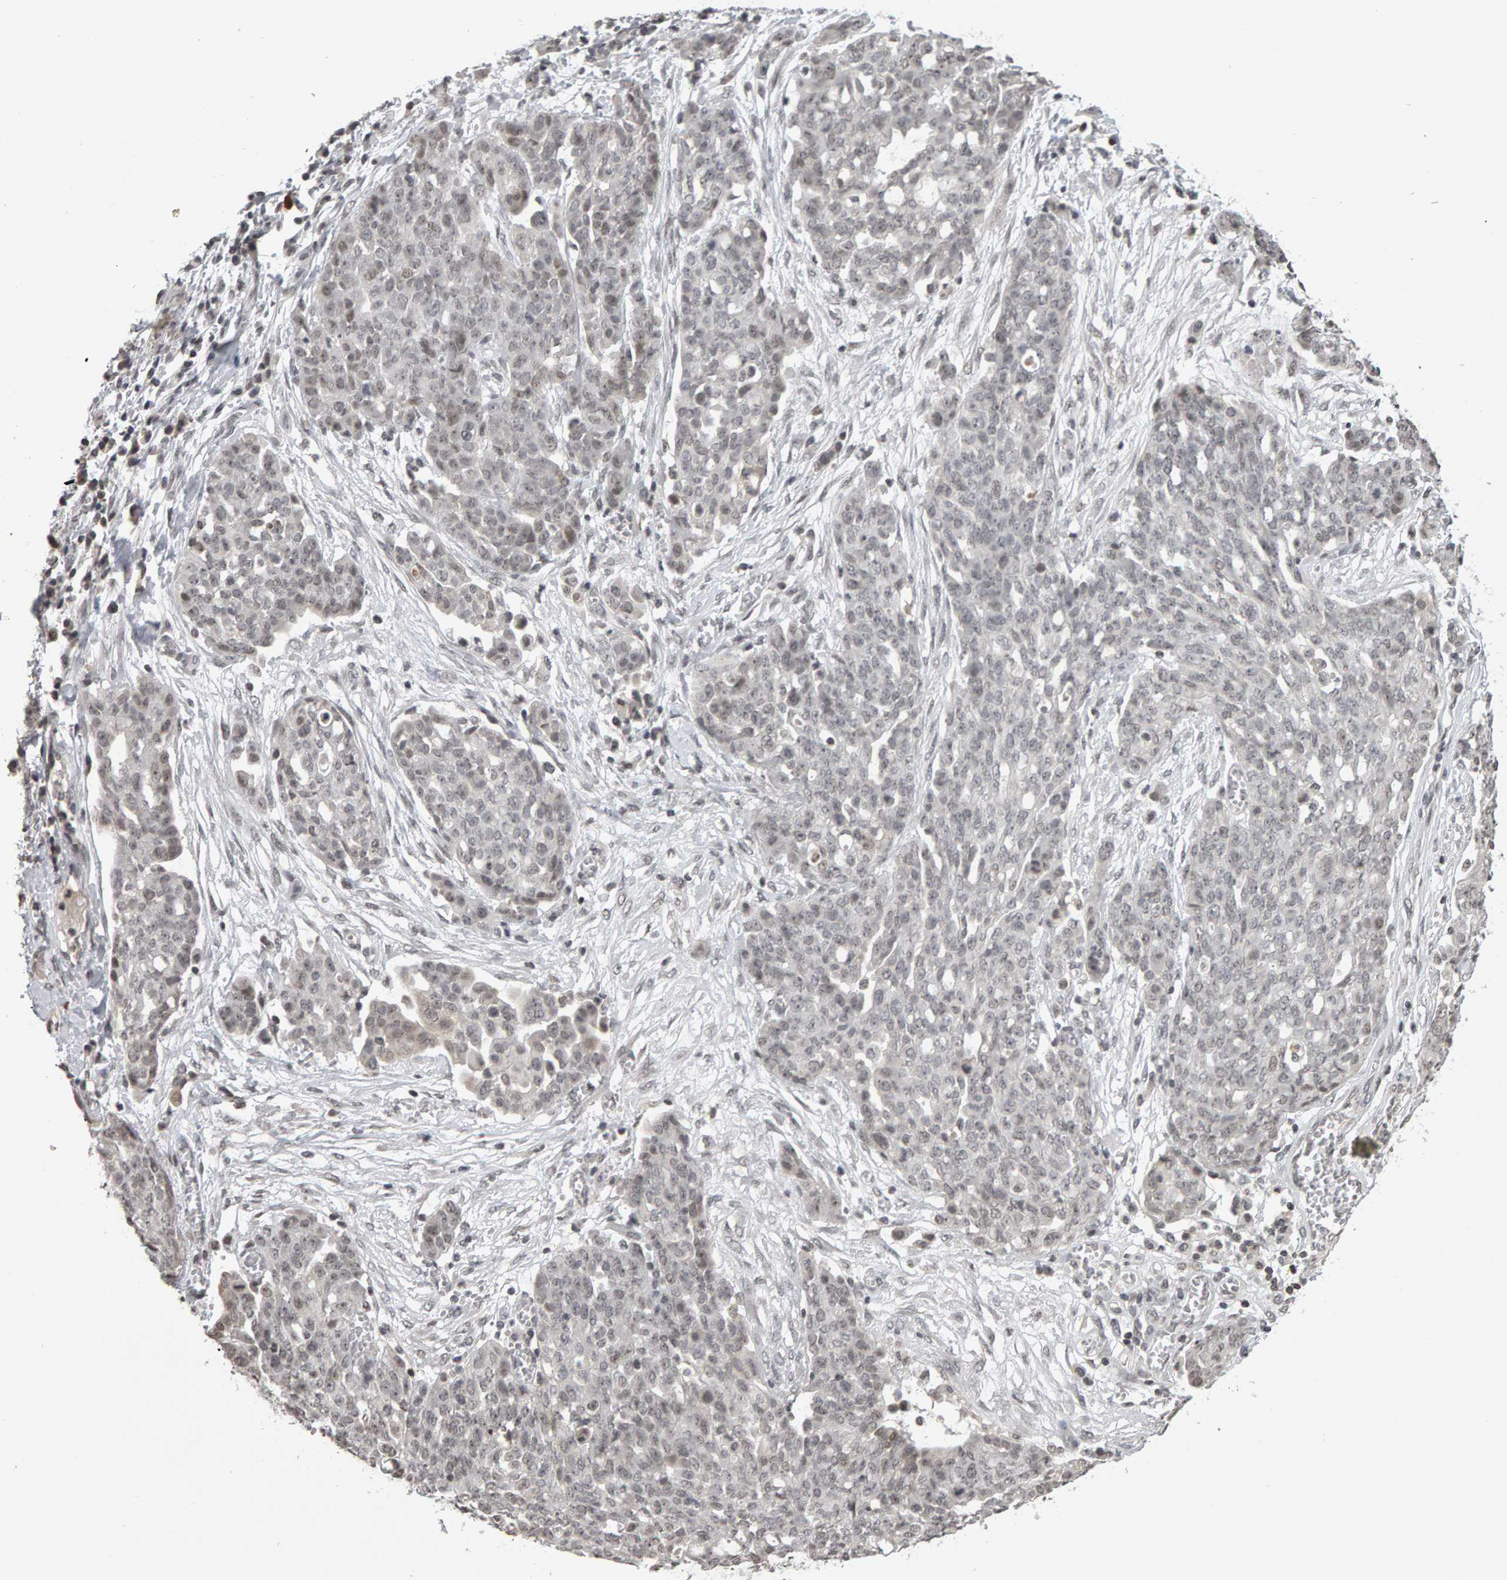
{"staining": {"intensity": "weak", "quantity": "<25%", "location": "nuclear"}, "tissue": "ovarian cancer", "cell_type": "Tumor cells", "image_type": "cancer", "snomed": [{"axis": "morphology", "description": "Cystadenocarcinoma, serous, NOS"}, {"axis": "topography", "description": "Soft tissue"}, {"axis": "topography", "description": "Ovary"}], "caption": "The histopathology image reveals no staining of tumor cells in ovarian serous cystadenocarcinoma.", "gene": "TRAM1", "patient": {"sex": "female", "age": 57}}